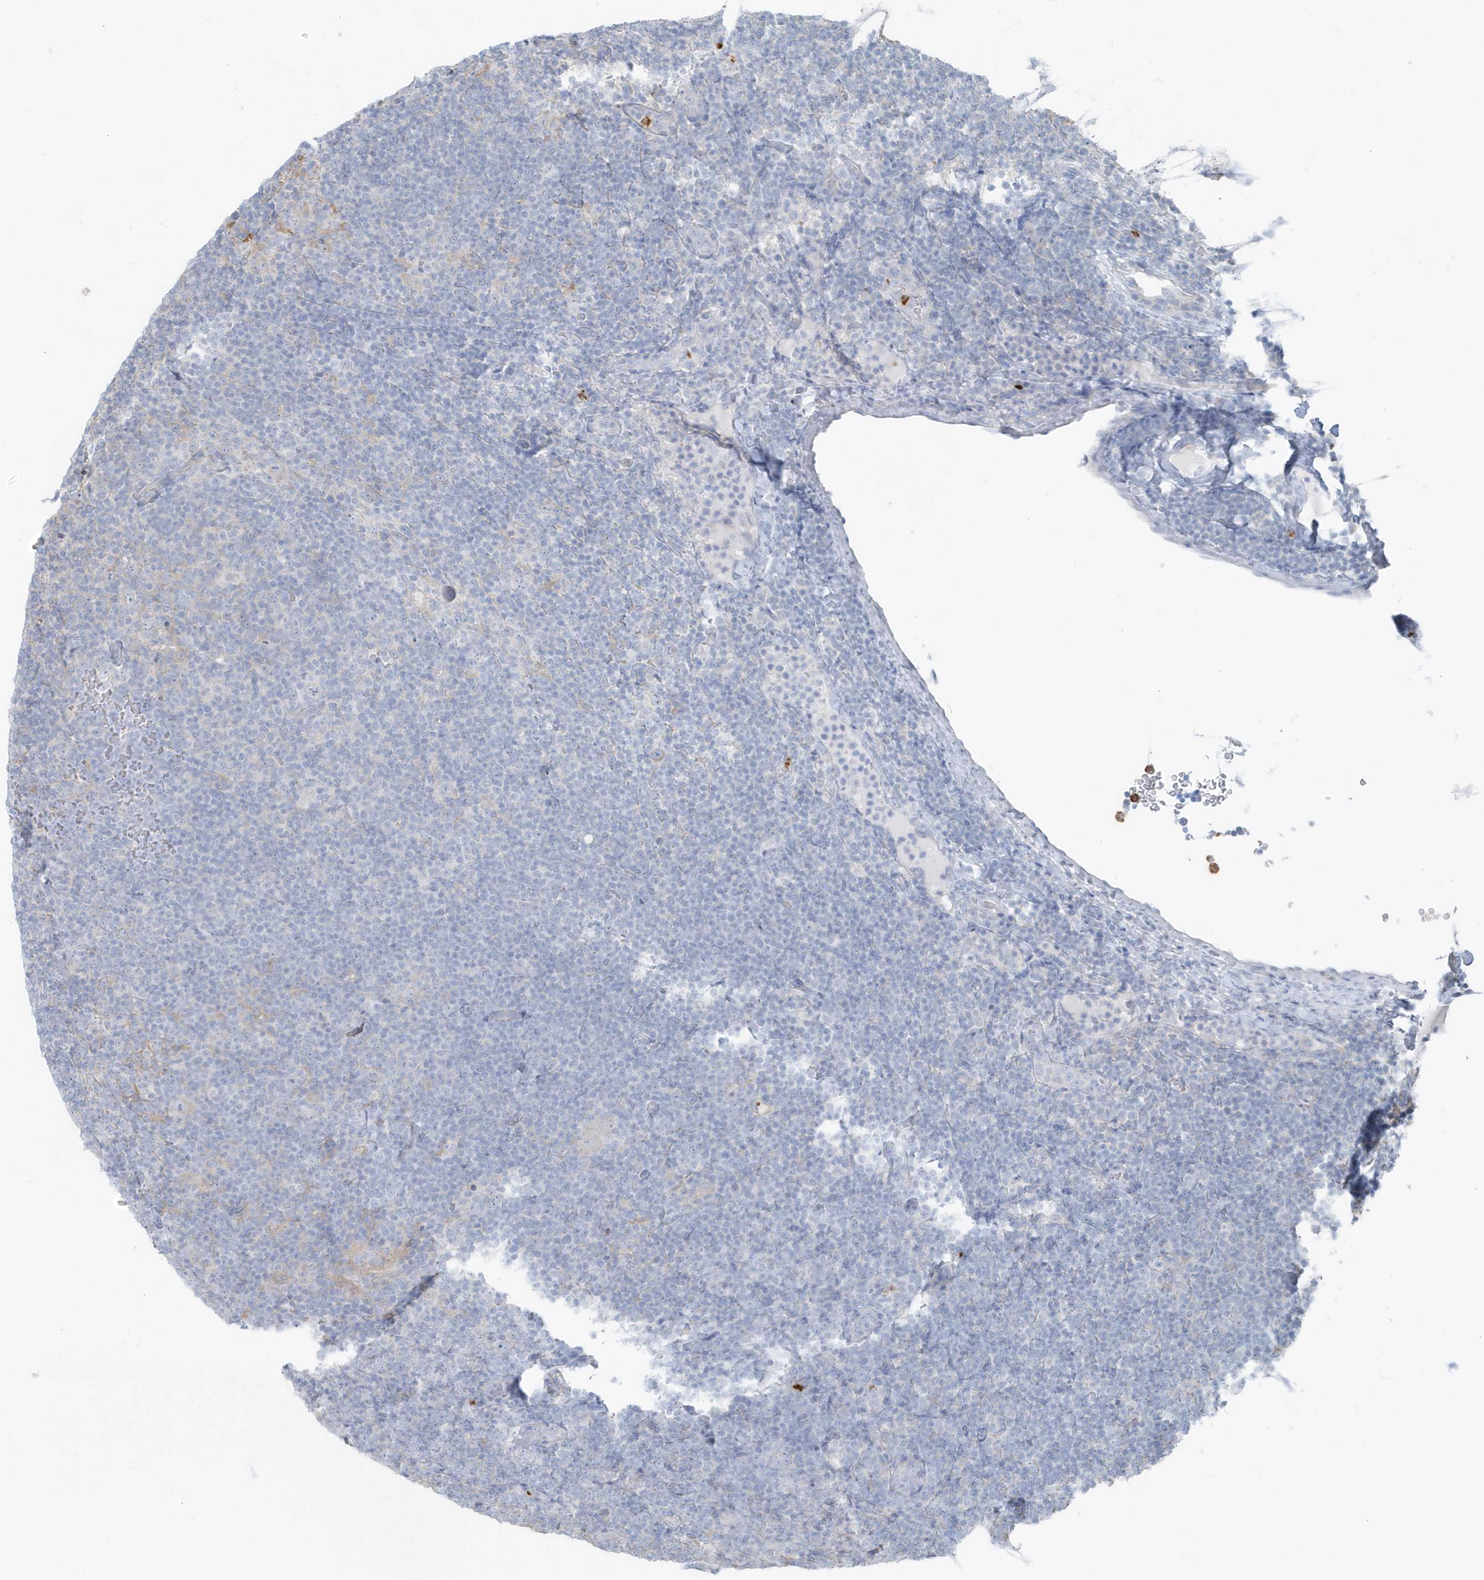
{"staining": {"intensity": "negative", "quantity": "none", "location": "none"}, "tissue": "lymphoma", "cell_type": "Tumor cells", "image_type": "cancer", "snomed": [{"axis": "morphology", "description": "Hodgkin's disease, NOS"}, {"axis": "topography", "description": "Lymph node"}], "caption": "Protein analysis of Hodgkin's disease reveals no significant expression in tumor cells.", "gene": "CCNJ", "patient": {"sex": "female", "age": 57}}